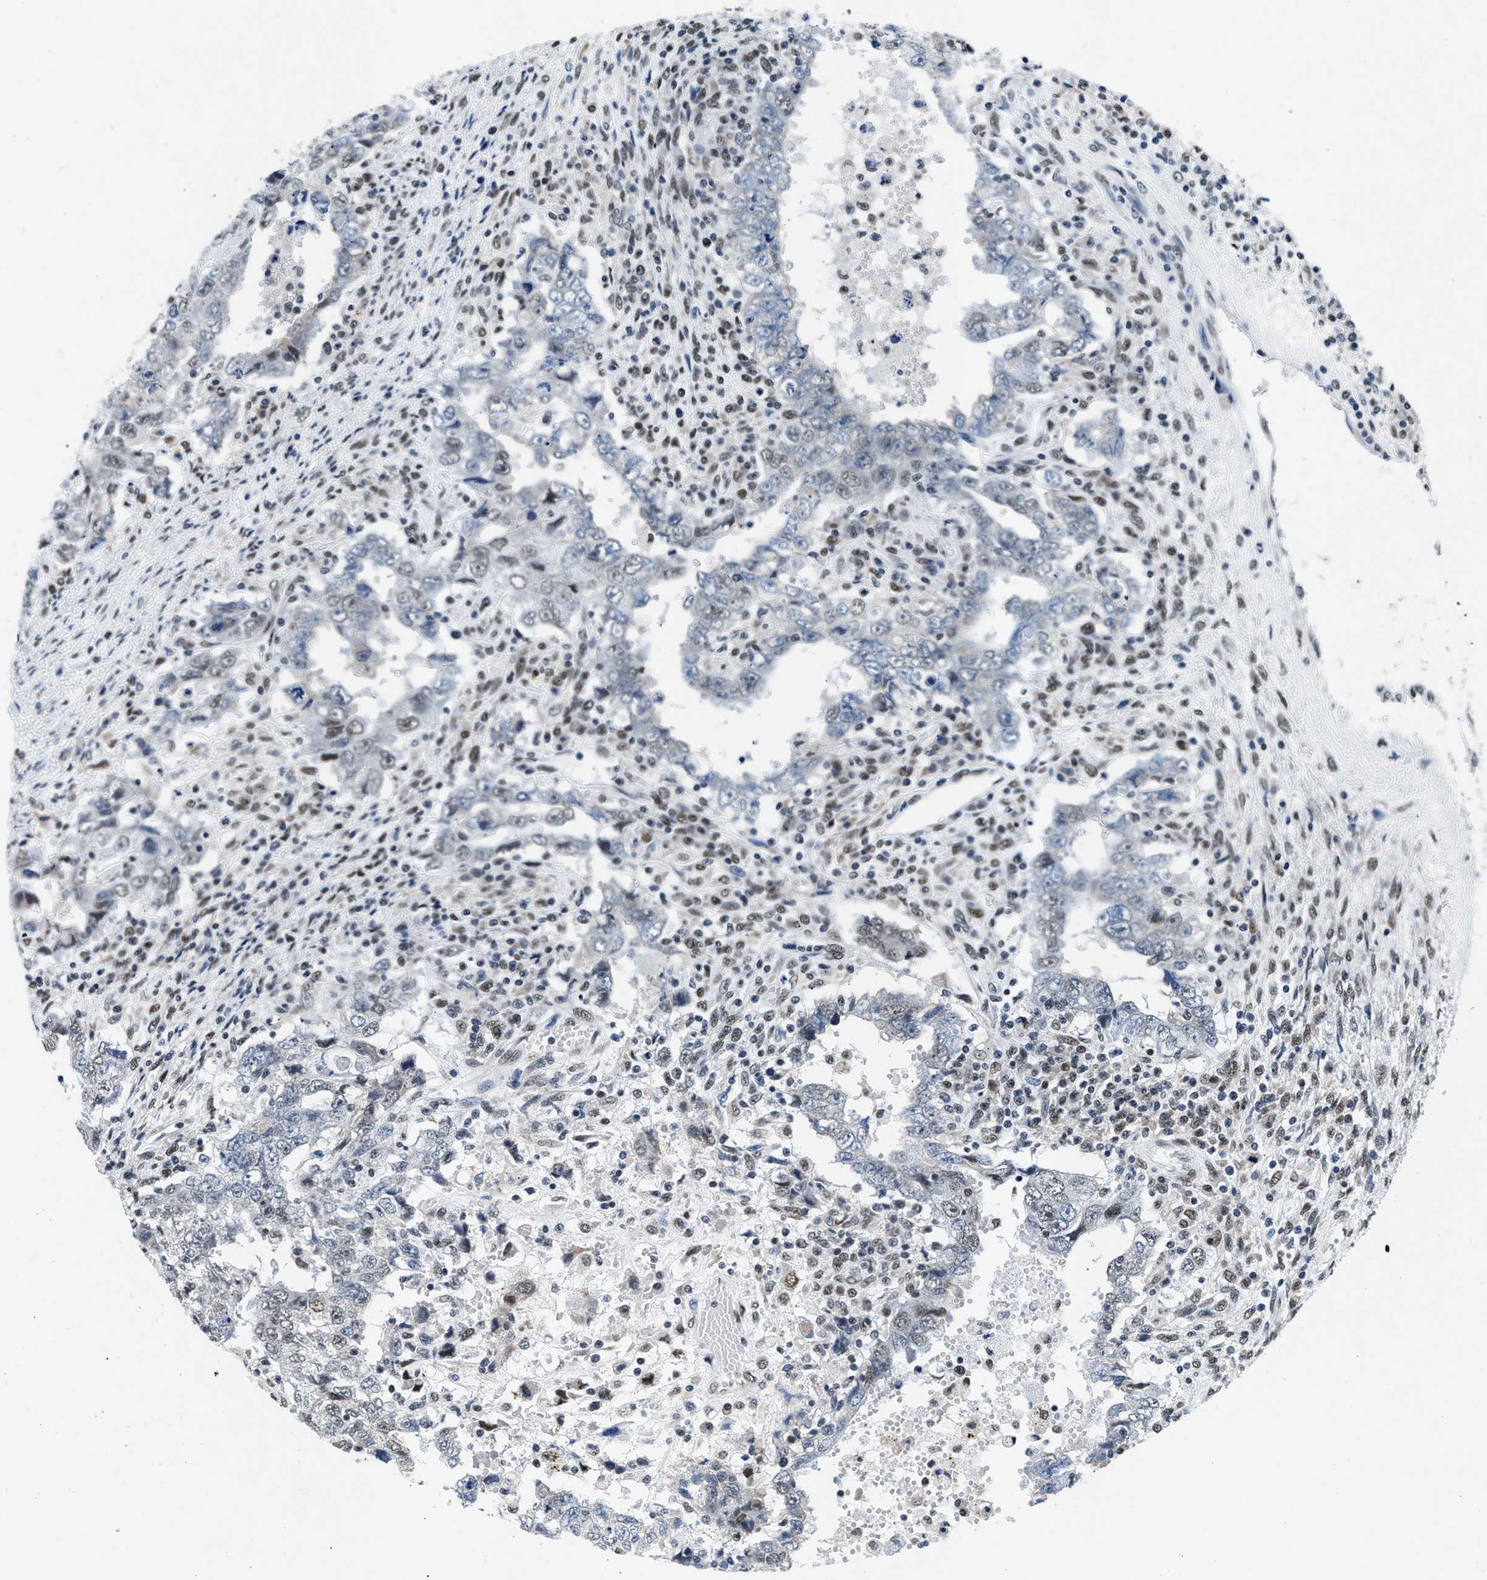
{"staining": {"intensity": "weak", "quantity": "<25%", "location": "nuclear"}, "tissue": "testis cancer", "cell_type": "Tumor cells", "image_type": "cancer", "snomed": [{"axis": "morphology", "description": "Carcinoma, Embryonal, NOS"}, {"axis": "topography", "description": "Testis"}], "caption": "Testis embryonal carcinoma stained for a protein using IHC exhibits no positivity tumor cells.", "gene": "ATF2", "patient": {"sex": "male", "age": 26}}